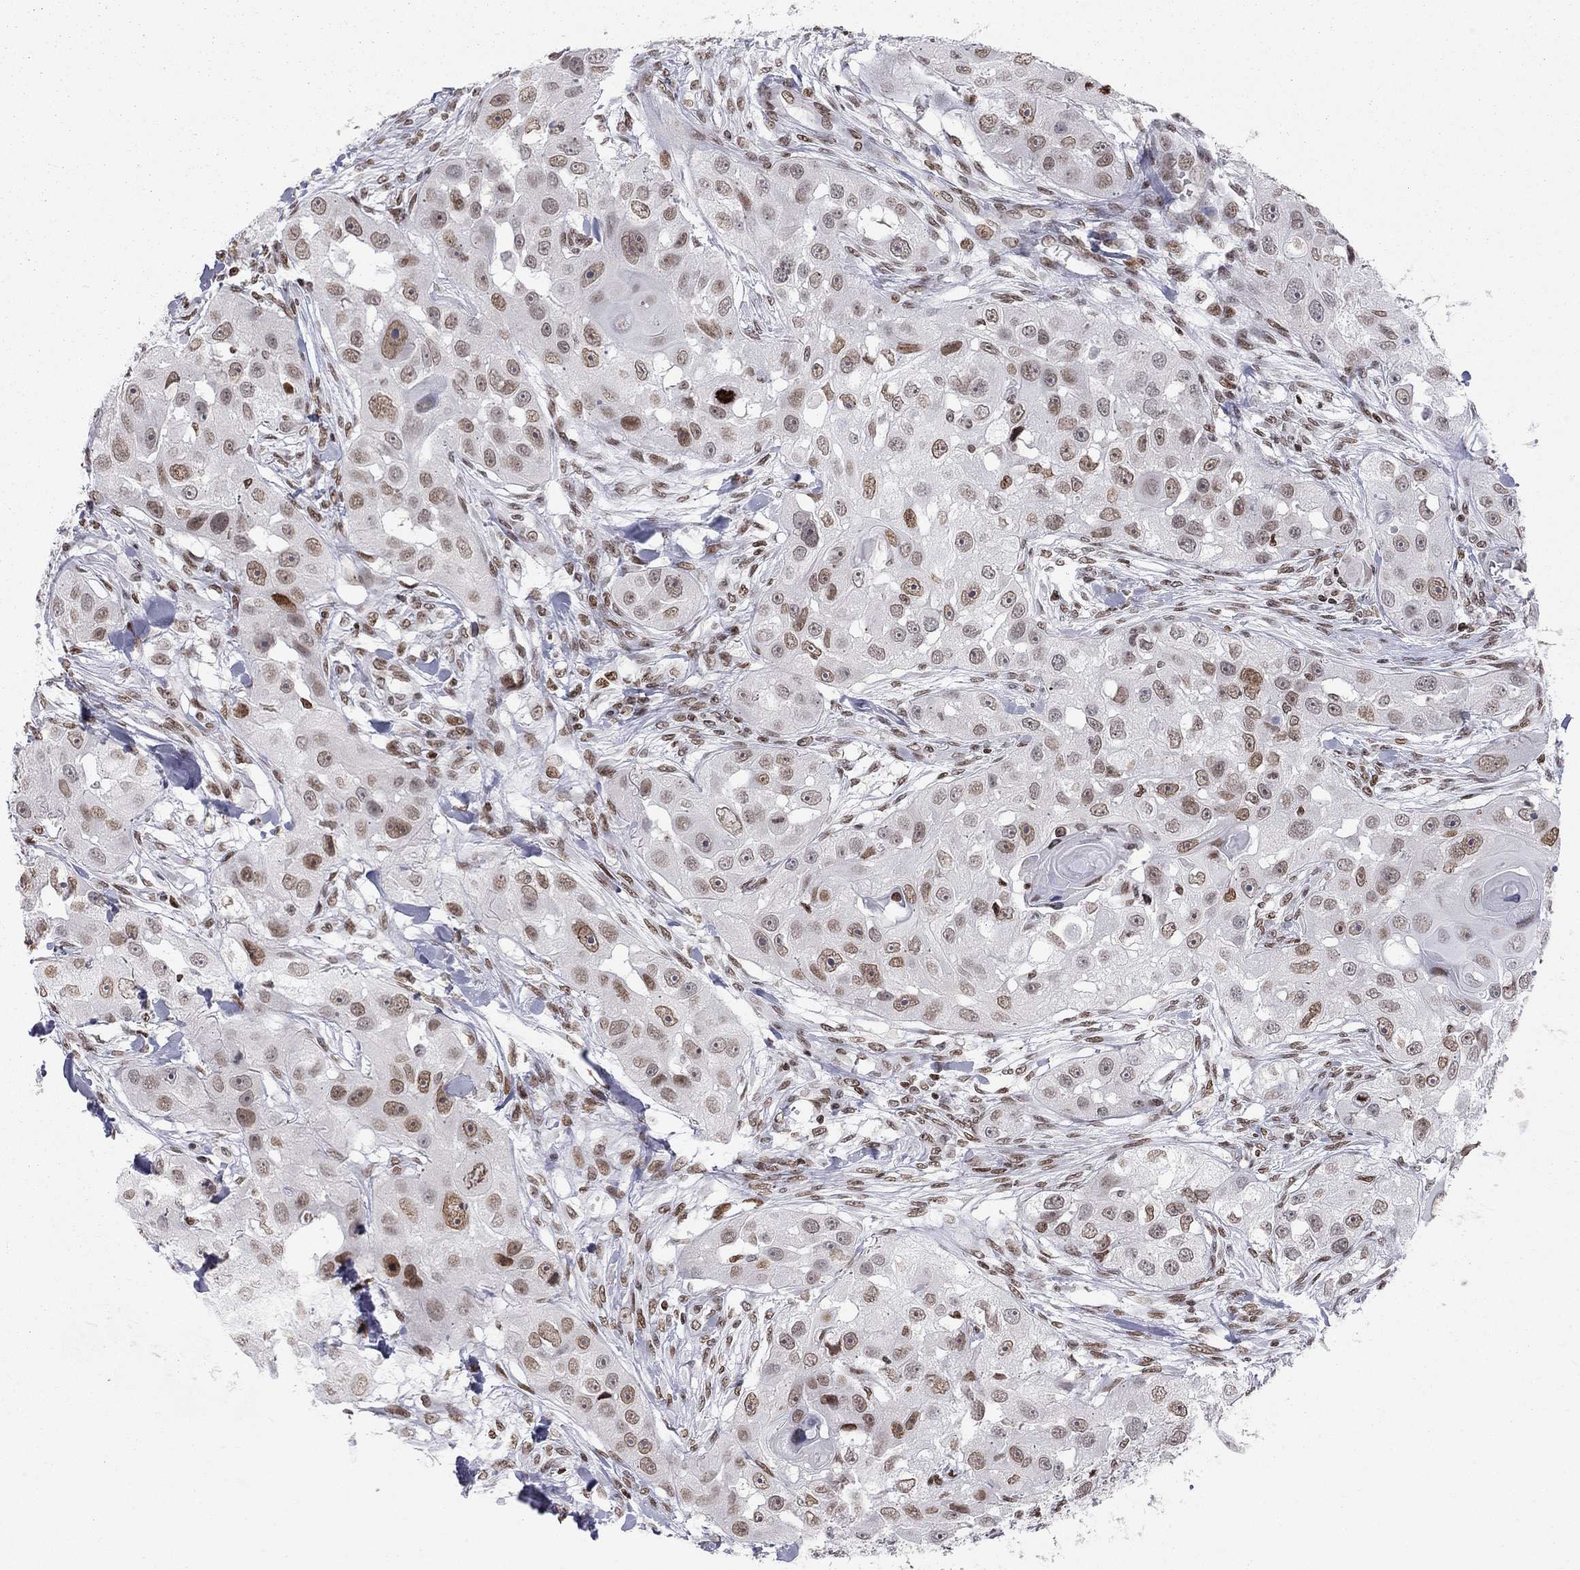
{"staining": {"intensity": "weak", "quantity": "25%-75%", "location": "nuclear"}, "tissue": "head and neck cancer", "cell_type": "Tumor cells", "image_type": "cancer", "snomed": [{"axis": "morphology", "description": "Squamous cell carcinoma, NOS"}, {"axis": "topography", "description": "Head-Neck"}], "caption": "Protein expression by IHC reveals weak nuclear staining in approximately 25%-75% of tumor cells in head and neck cancer (squamous cell carcinoma).", "gene": "H2AX", "patient": {"sex": "male", "age": 51}}